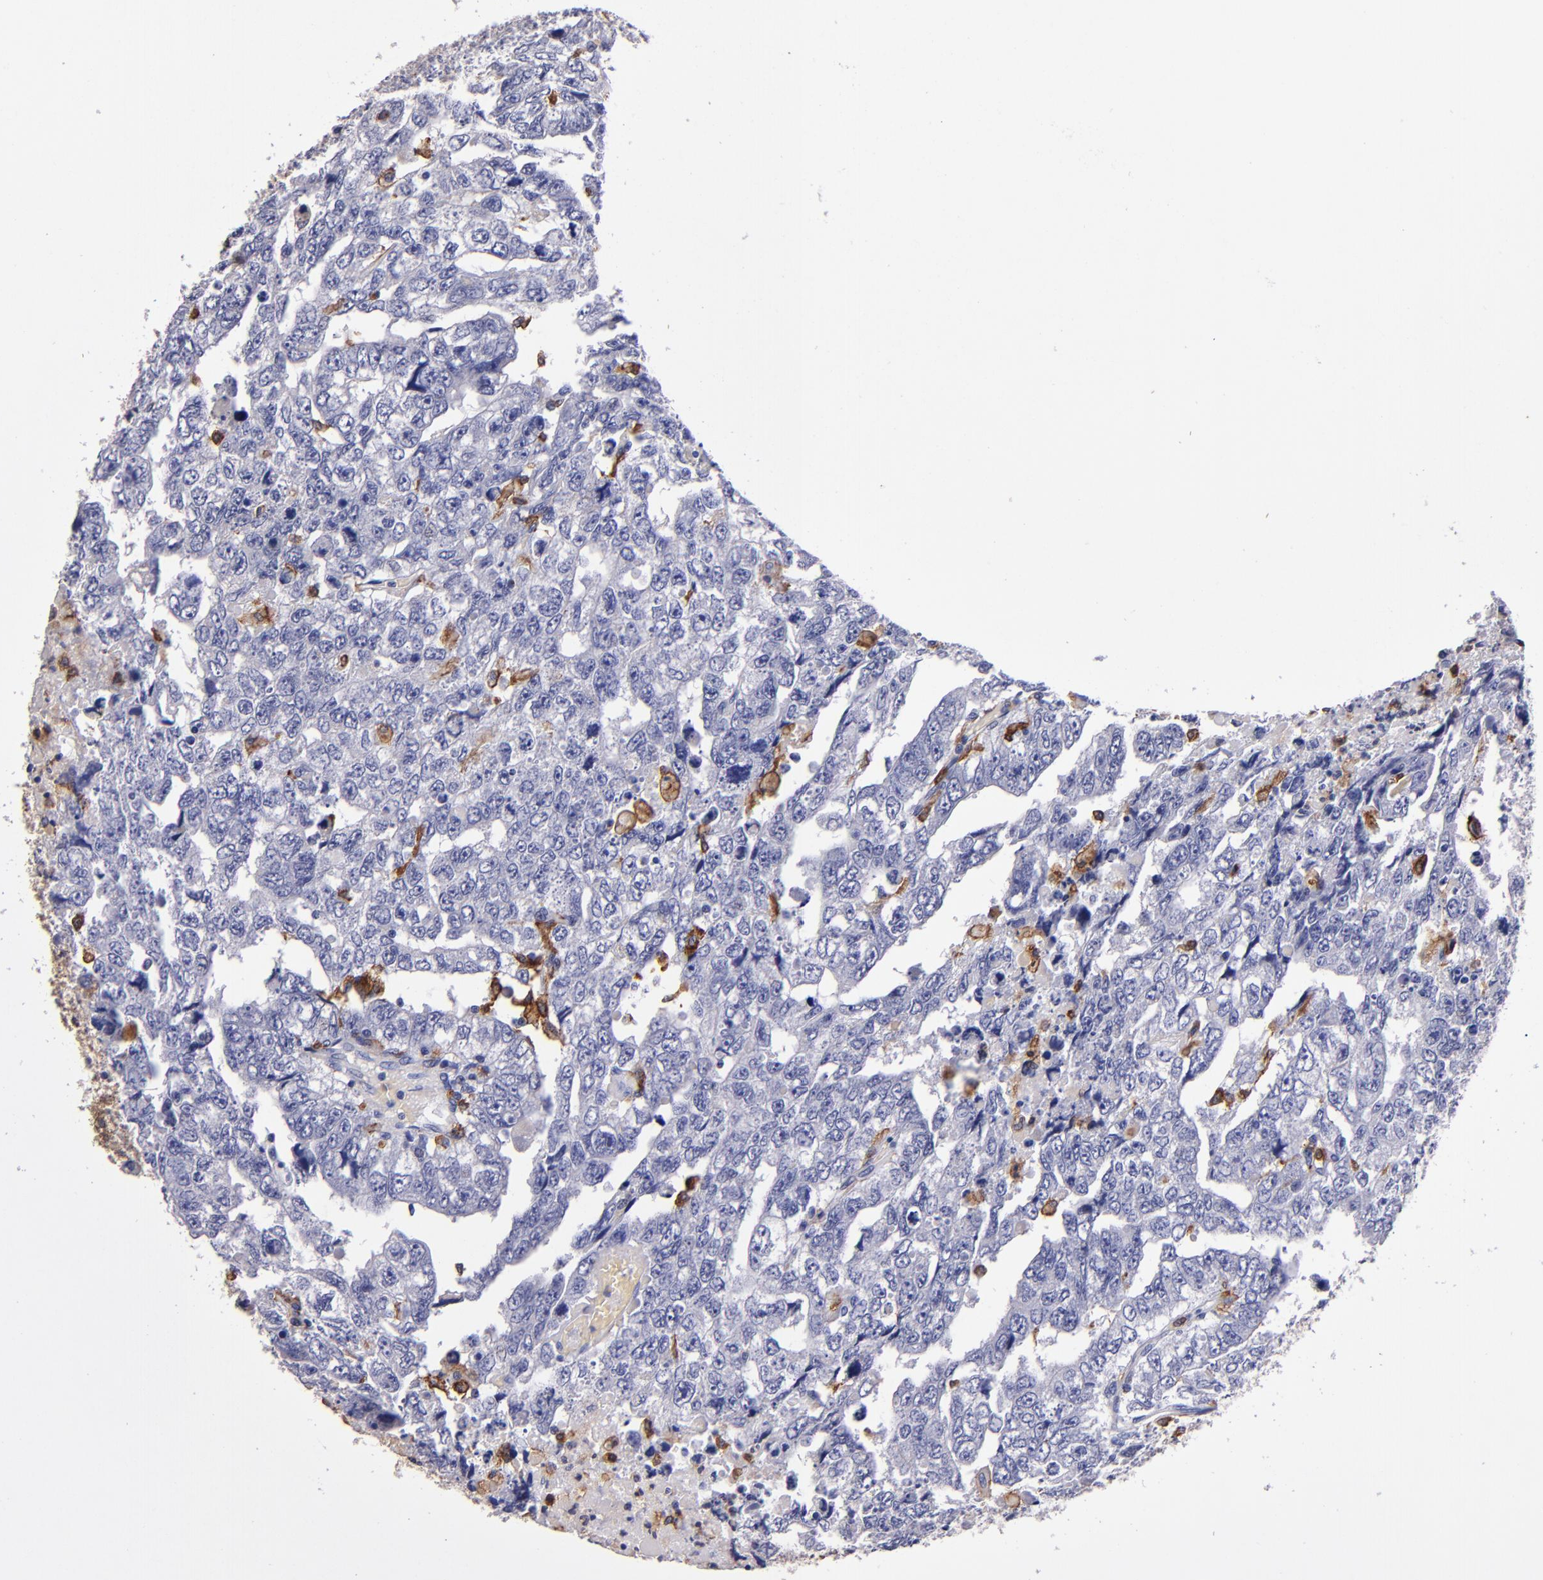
{"staining": {"intensity": "strong", "quantity": "<25%", "location": "cytoplasmic/membranous"}, "tissue": "testis cancer", "cell_type": "Tumor cells", "image_type": "cancer", "snomed": [{"axis": "morphology", "description": "Carcinoma, Embryonal, NOS"}, {"axis": "topography", "description": "Testis"}], "caption": "This is a micrograph of immunohistochemistry staining of testis cancer, which shows strong expression in the cytoplasmic/membranous of tumor cells.", "gene": "SIRPA", "patient": {"sex": "male", "age": 36}}